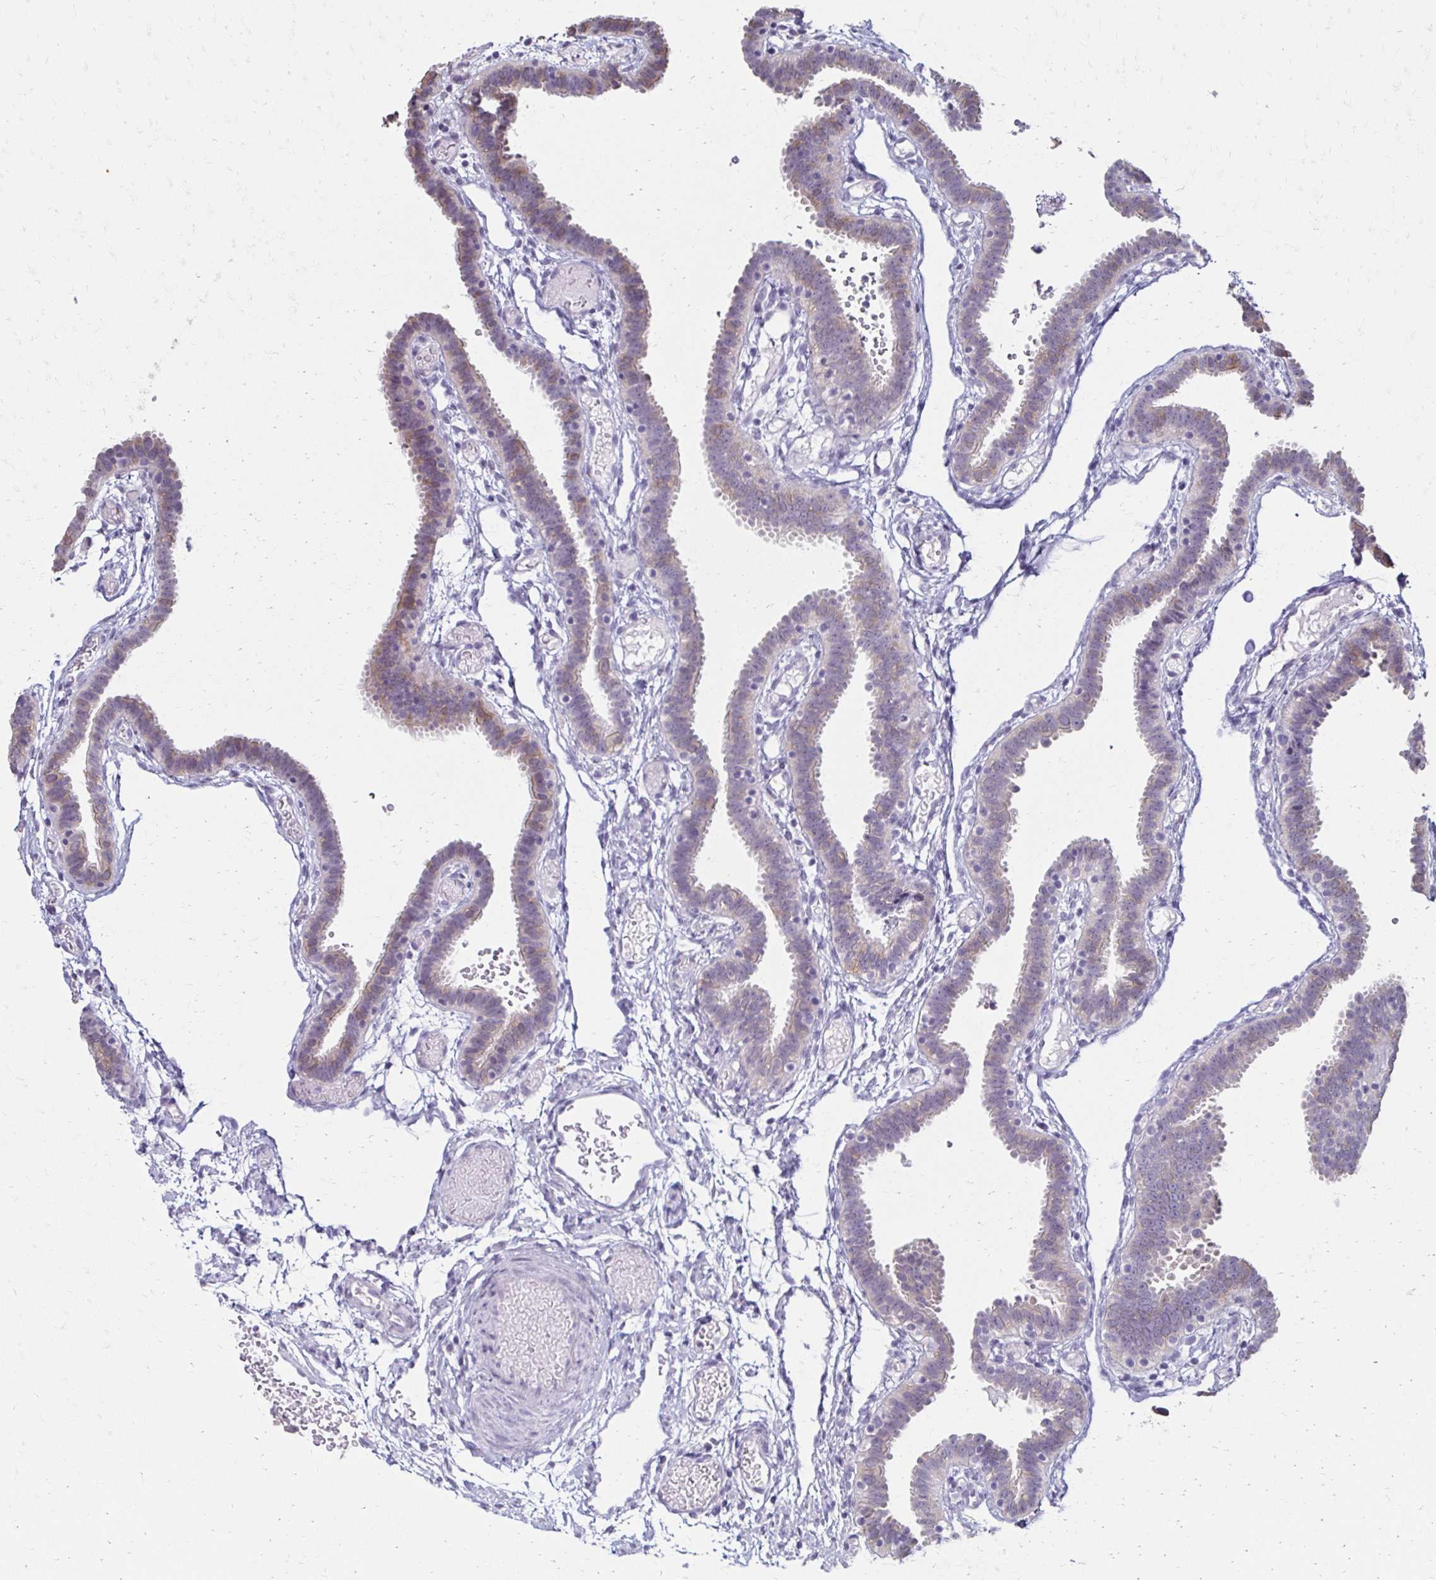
{"staining": {"intensity": "weak", "quantity": "<25%", "location": "cytoplasmic/membranous"}, "tissue": "fallopian tube", "cell_type": "Glandular cells", "image_type": "normal", "snomed": [{"axis": "morphology", "description": "Normal tissue, NOS"}, {"axis": "topography", "description": "Fallopian tube"}], "caption": "Photomicrograph shows no significant protein positivity in glandular cells of unremarkable fallopian tube.", "gene": "TOMM34", "patient": {"sex": "female", "age": 37}}